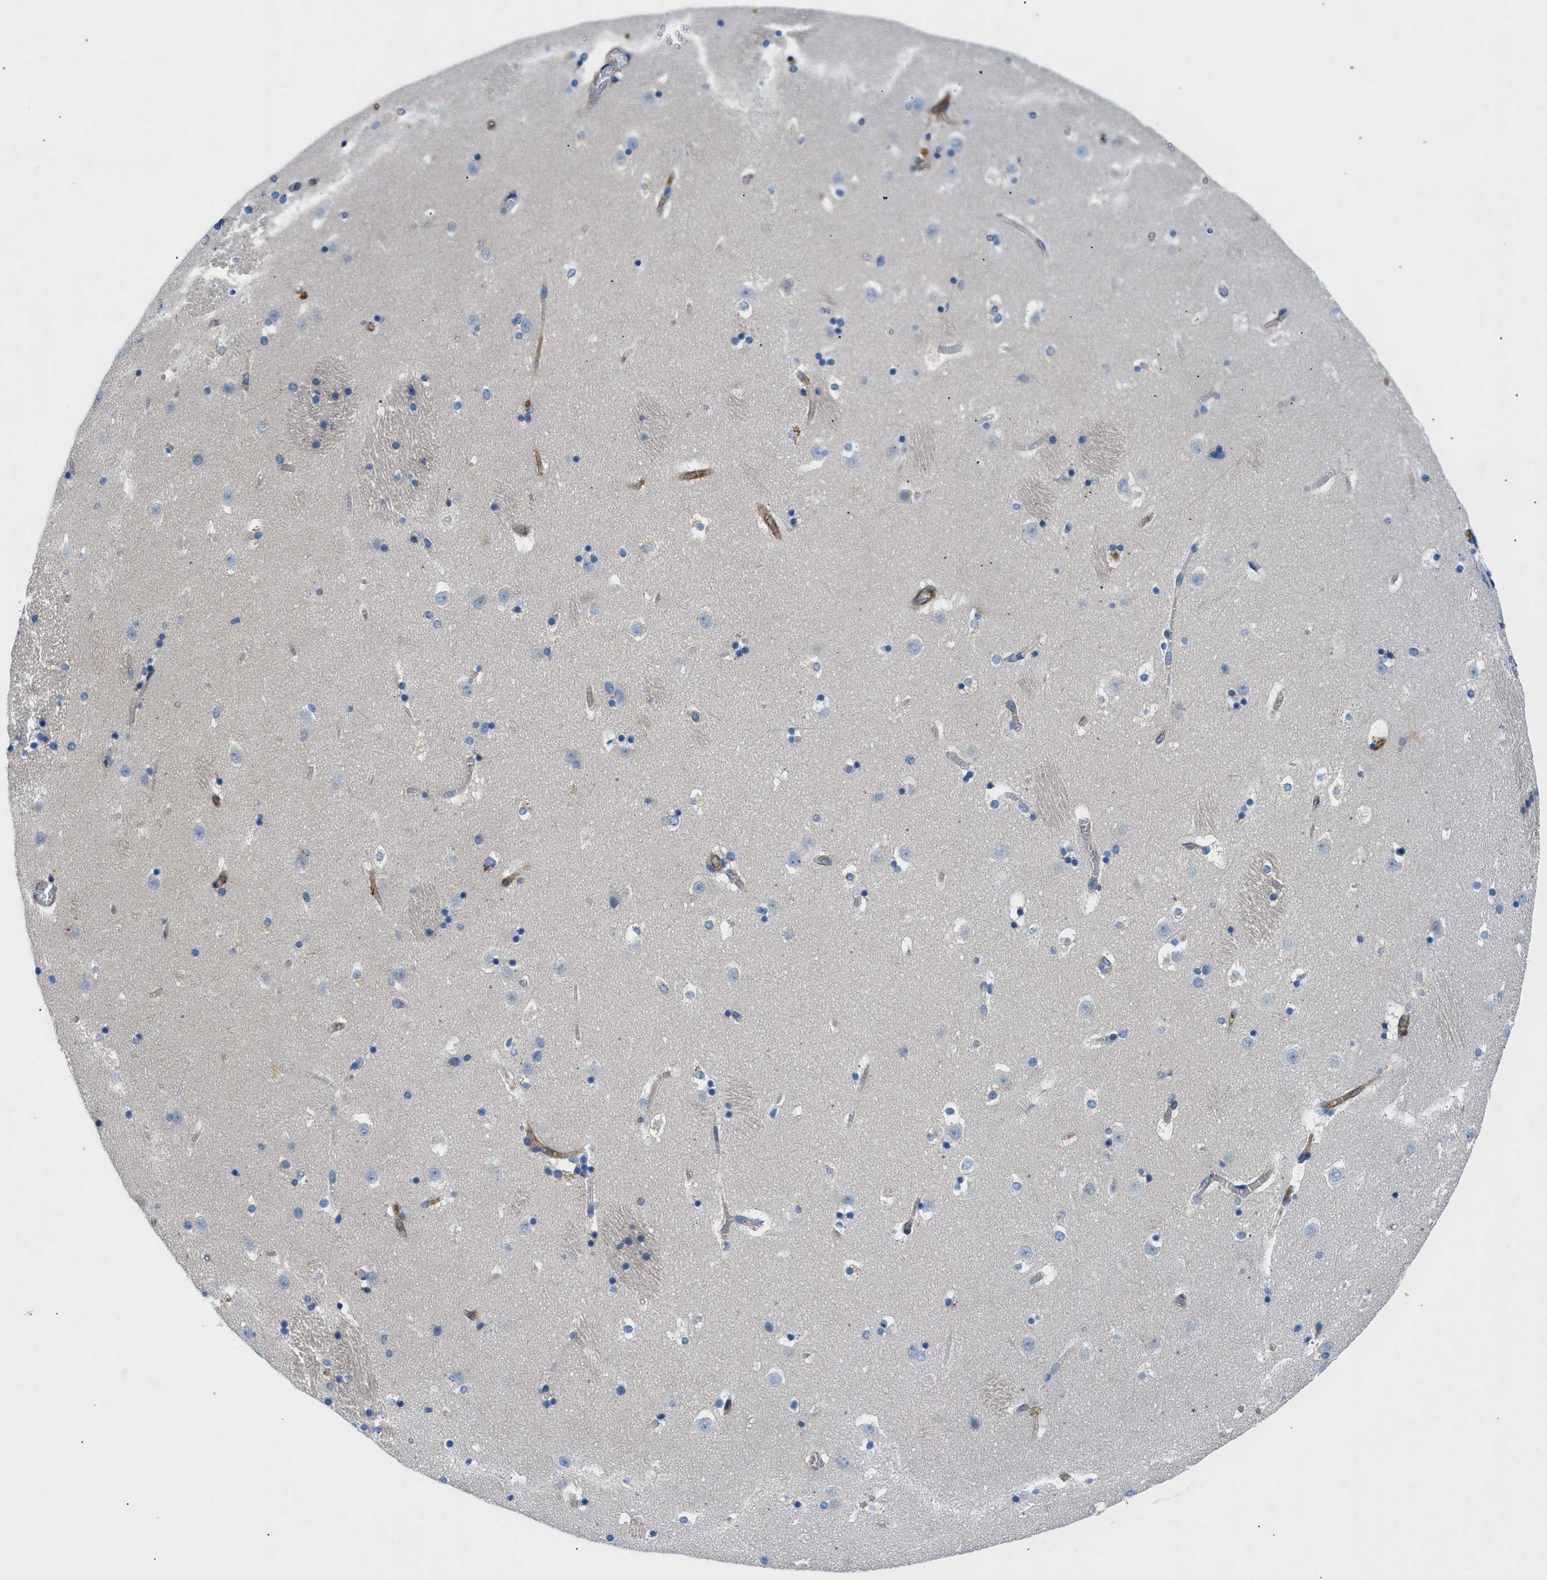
{"staining": {"intensity": "negative", "quantity": "none", "location": "none"}, "tissue": "caudate", "cell_type": "Glial cells", "image_type": "normal", "snomed": [{"axis": "morphology", "description": "Normal tissue, NOS"}, {"axis": "topography", "description": "Lateral ventricle wall"}], "caption": "Glial cells show no significant protein expression in unremarkable caudate.", "gene": "ORAI1", "patient": {"sex": "male", "age": 45}}